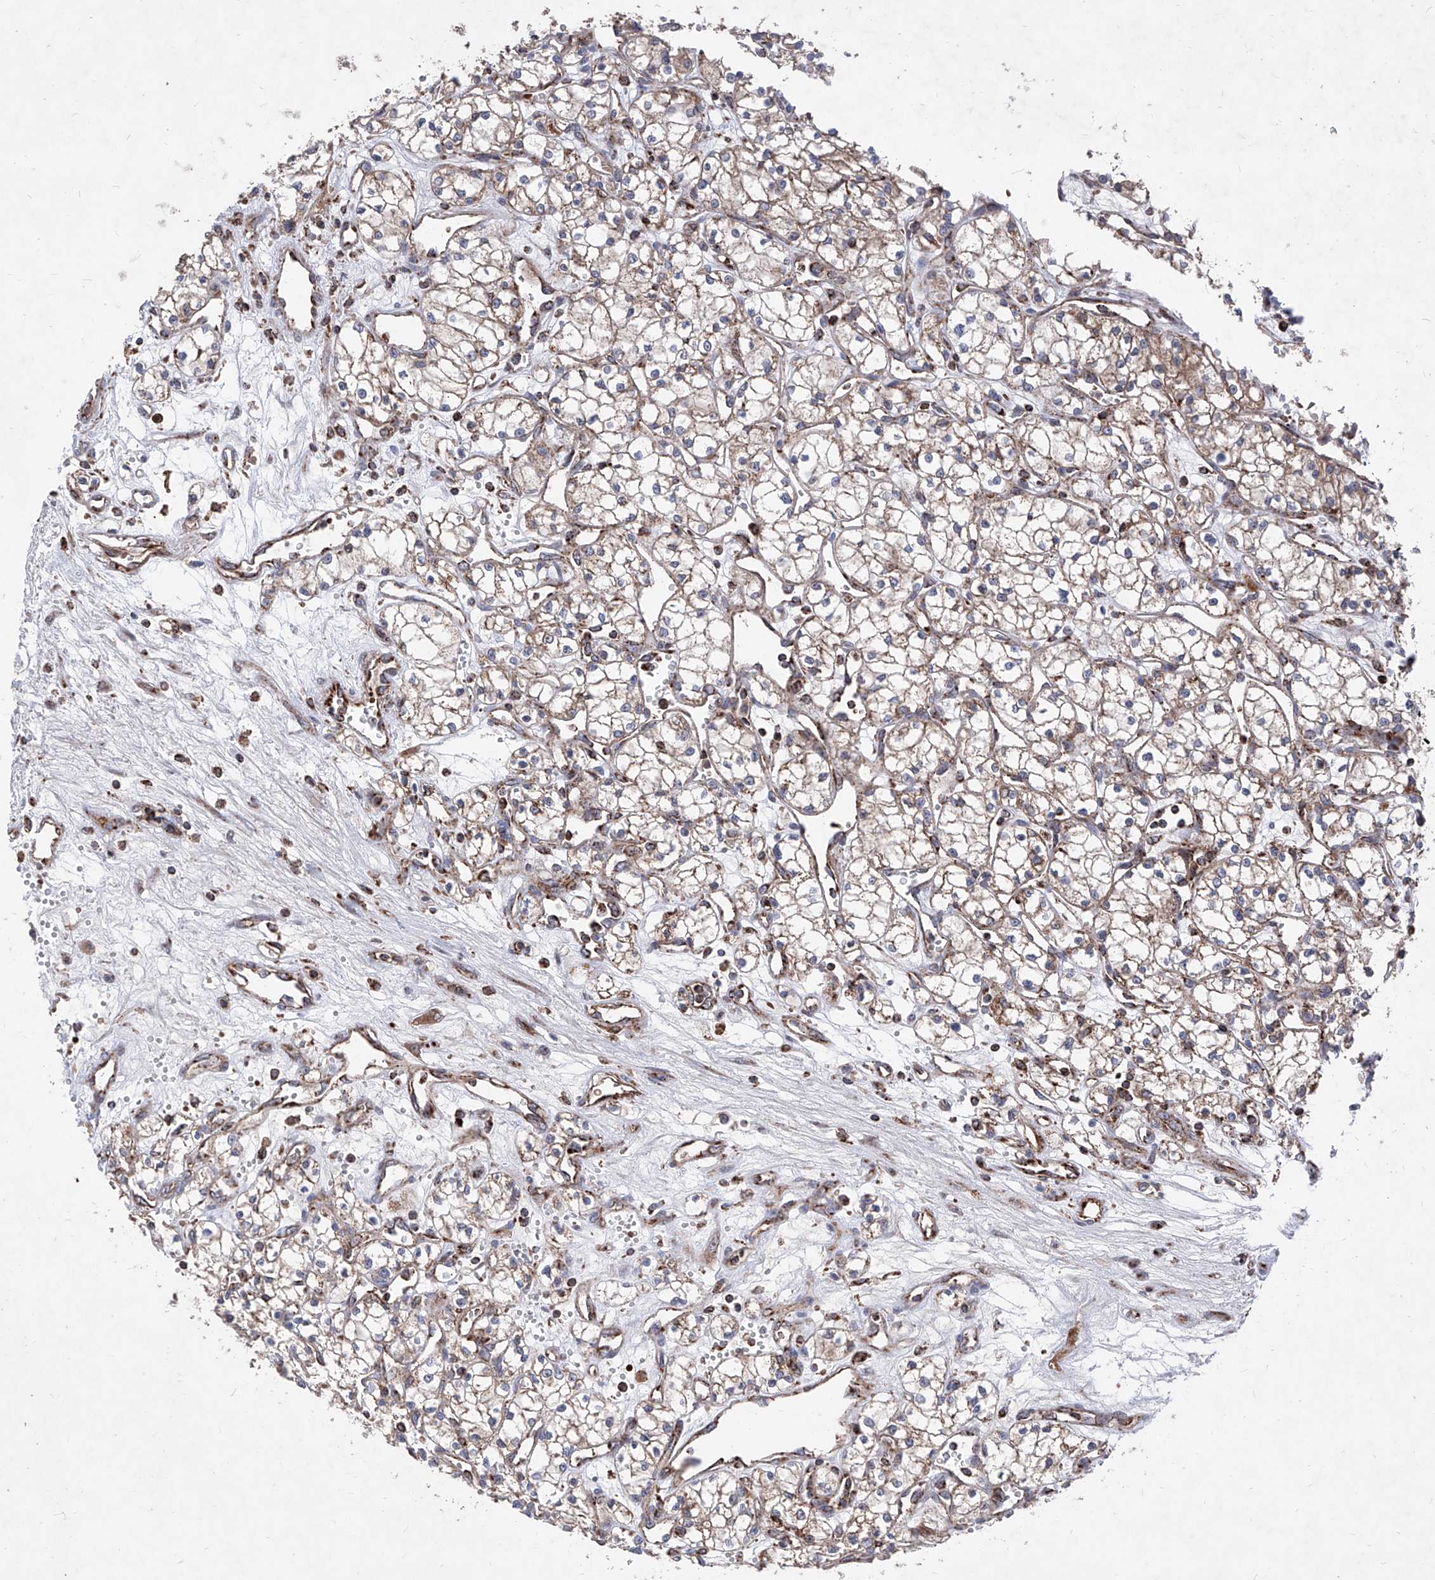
{"staining": {"intensity": "weak", "quantity": ">75%", "location": "cytoplasmic/membranous"}, "tissue": "renal cancer", "cell_type": "Tumor cells", "image_type": "cancer", "snomed": [{"axis": "morphology", "description": "Adenocarcinoma, NOS"}, {"axis": "topography", "description": "Kidney"}], "caption": "An immunohistochemistry (IHC) histopathology image of tumor tissue is shown. Protein staining in brown shows weak cytoplasmic/membranous positivity in renal cancer within tumor cells.", "gene": "SEMA6A", "patient": {"sex": "male", "age": 59}}